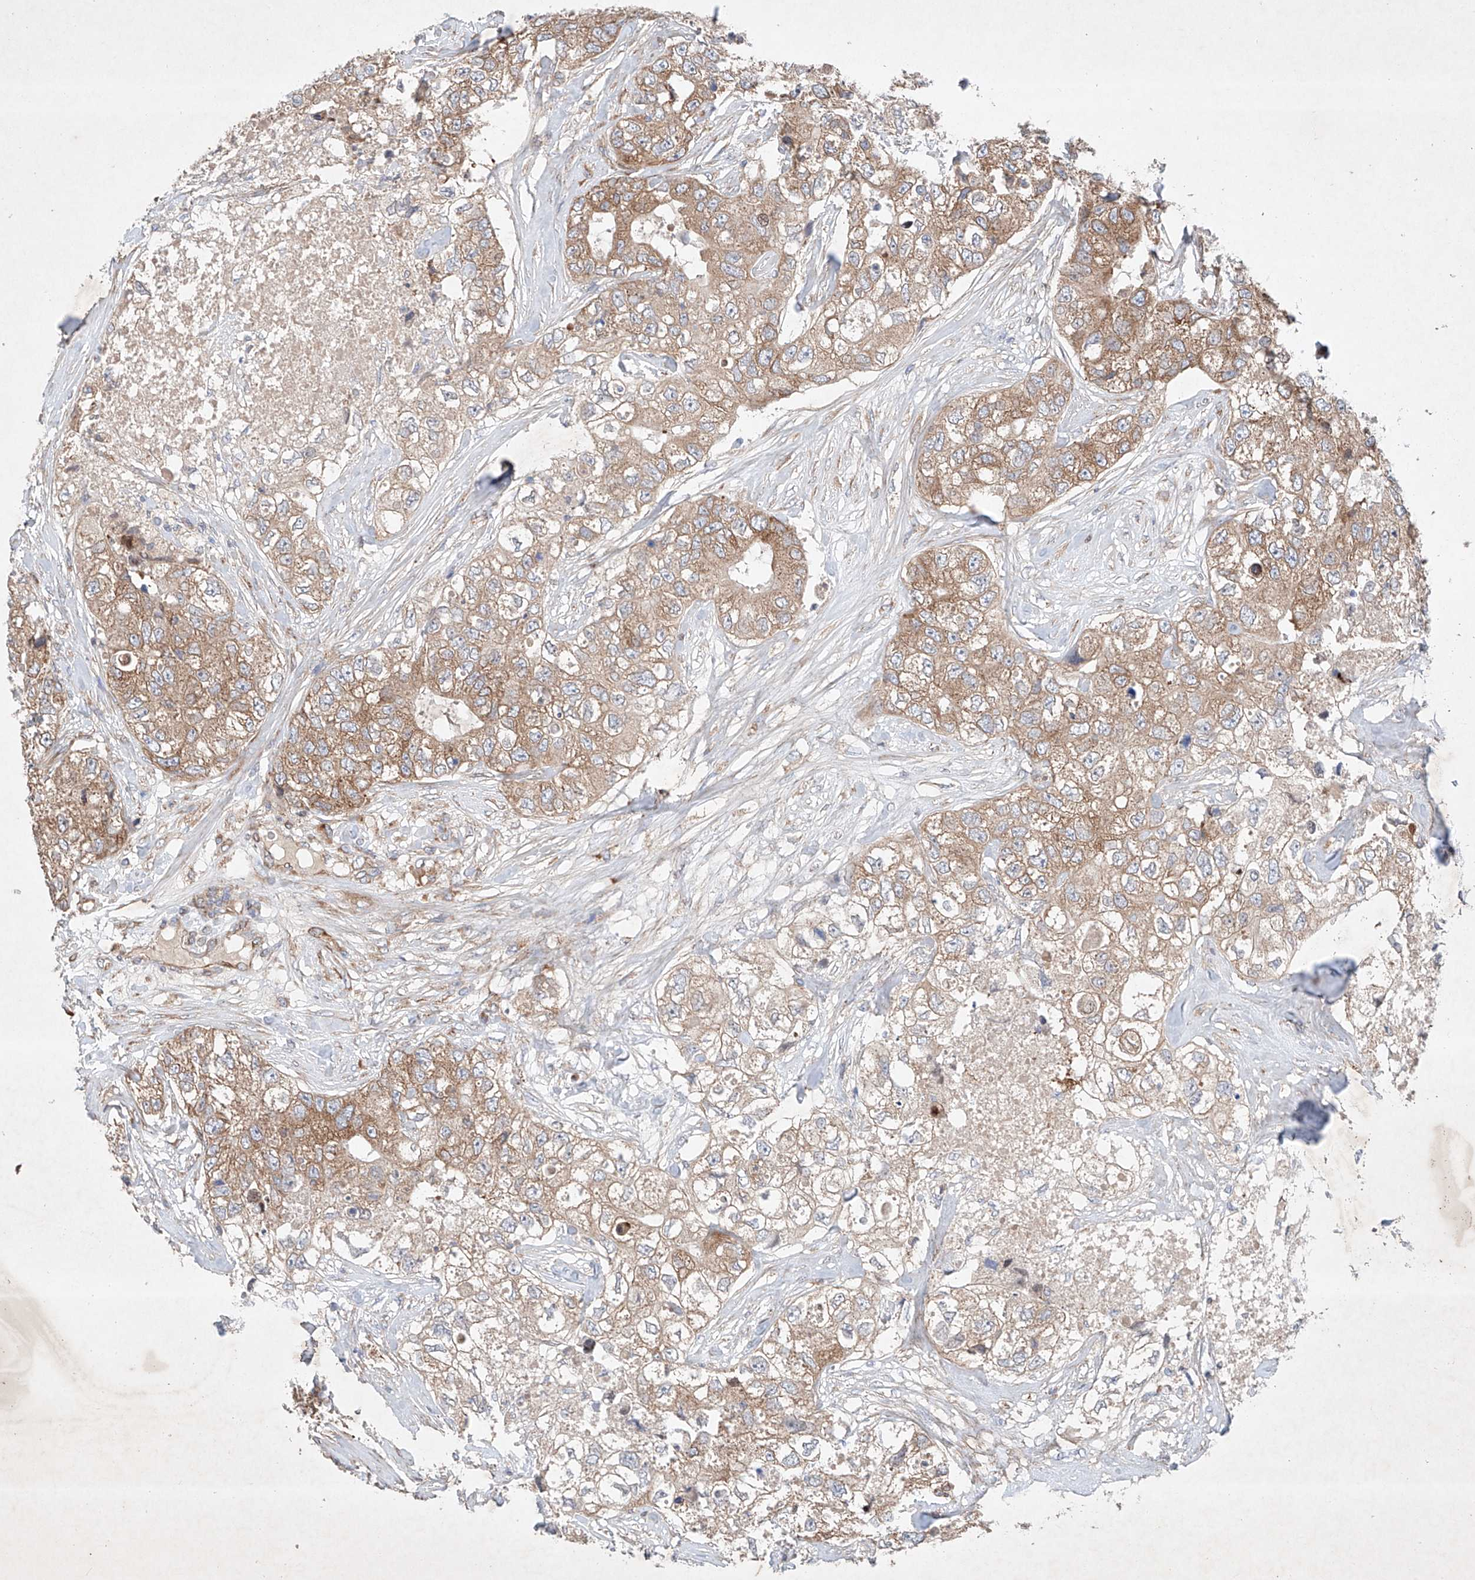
{"staining": {"intensity": "moderate", "quantity": ">75%", "location": "cytoplasmic/membranous"}, "tissue": "breast cancer", "cell_type": "Tumor cells", "image_type": "cancer", "snomed": [{"axis": "morphology", "description": "Duct carcinoma"}, {"axis": "topography", "description": "Breast"}], "caption": "DAB (3,3'-diaminobenzidine) immunohistochemical staining of breast invasive ductal carcinoma shows moderate cytoplasmic/membranous protein expression in about >75% of tumor cells. (Brightfield microscopy of DAB IHC at high magnification).", "gene": "FASTK", "patient": {"sex": "female", "age": 62}}